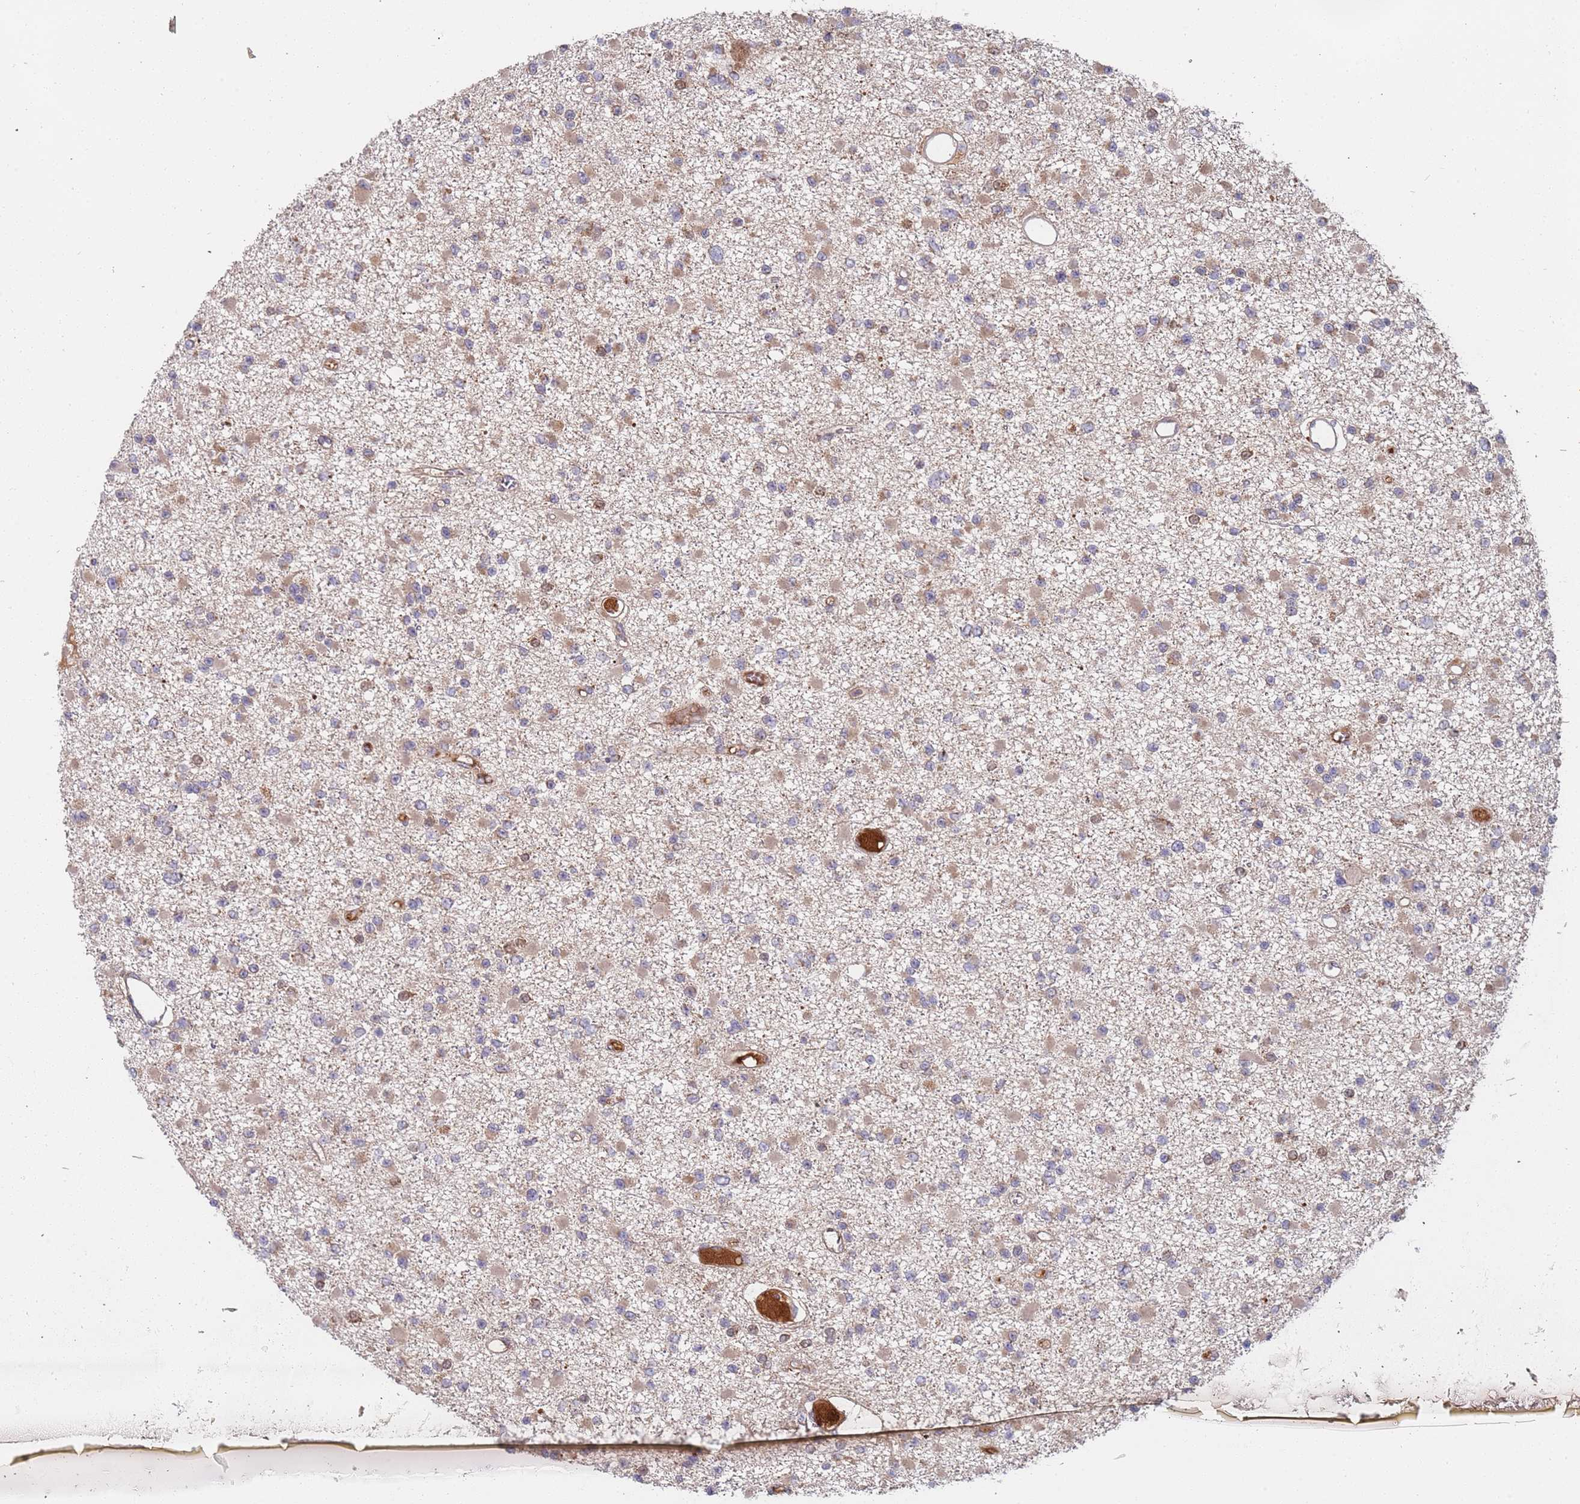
{"staining": {"intensity": "weak", "quantity": ">75%", "location": "cytoplasmic/membranous"}, "tissue": "glioma", "cell_type": "Tumor cells", "image_type": "cancer", "snomed": [{"axis": "morphology", "description": "Glioma, malignant, Low grade"}, {"axis": "topography", "description": "Brain"}], "caption": "This histopathology image shows IHC staining of malignant glioma (low-grade), with low weak cytoplasmic/membranous expression in about >75% of tumor cells.", "gene": "OR5A2", "patient": {"sex": "female", "age": 22}}